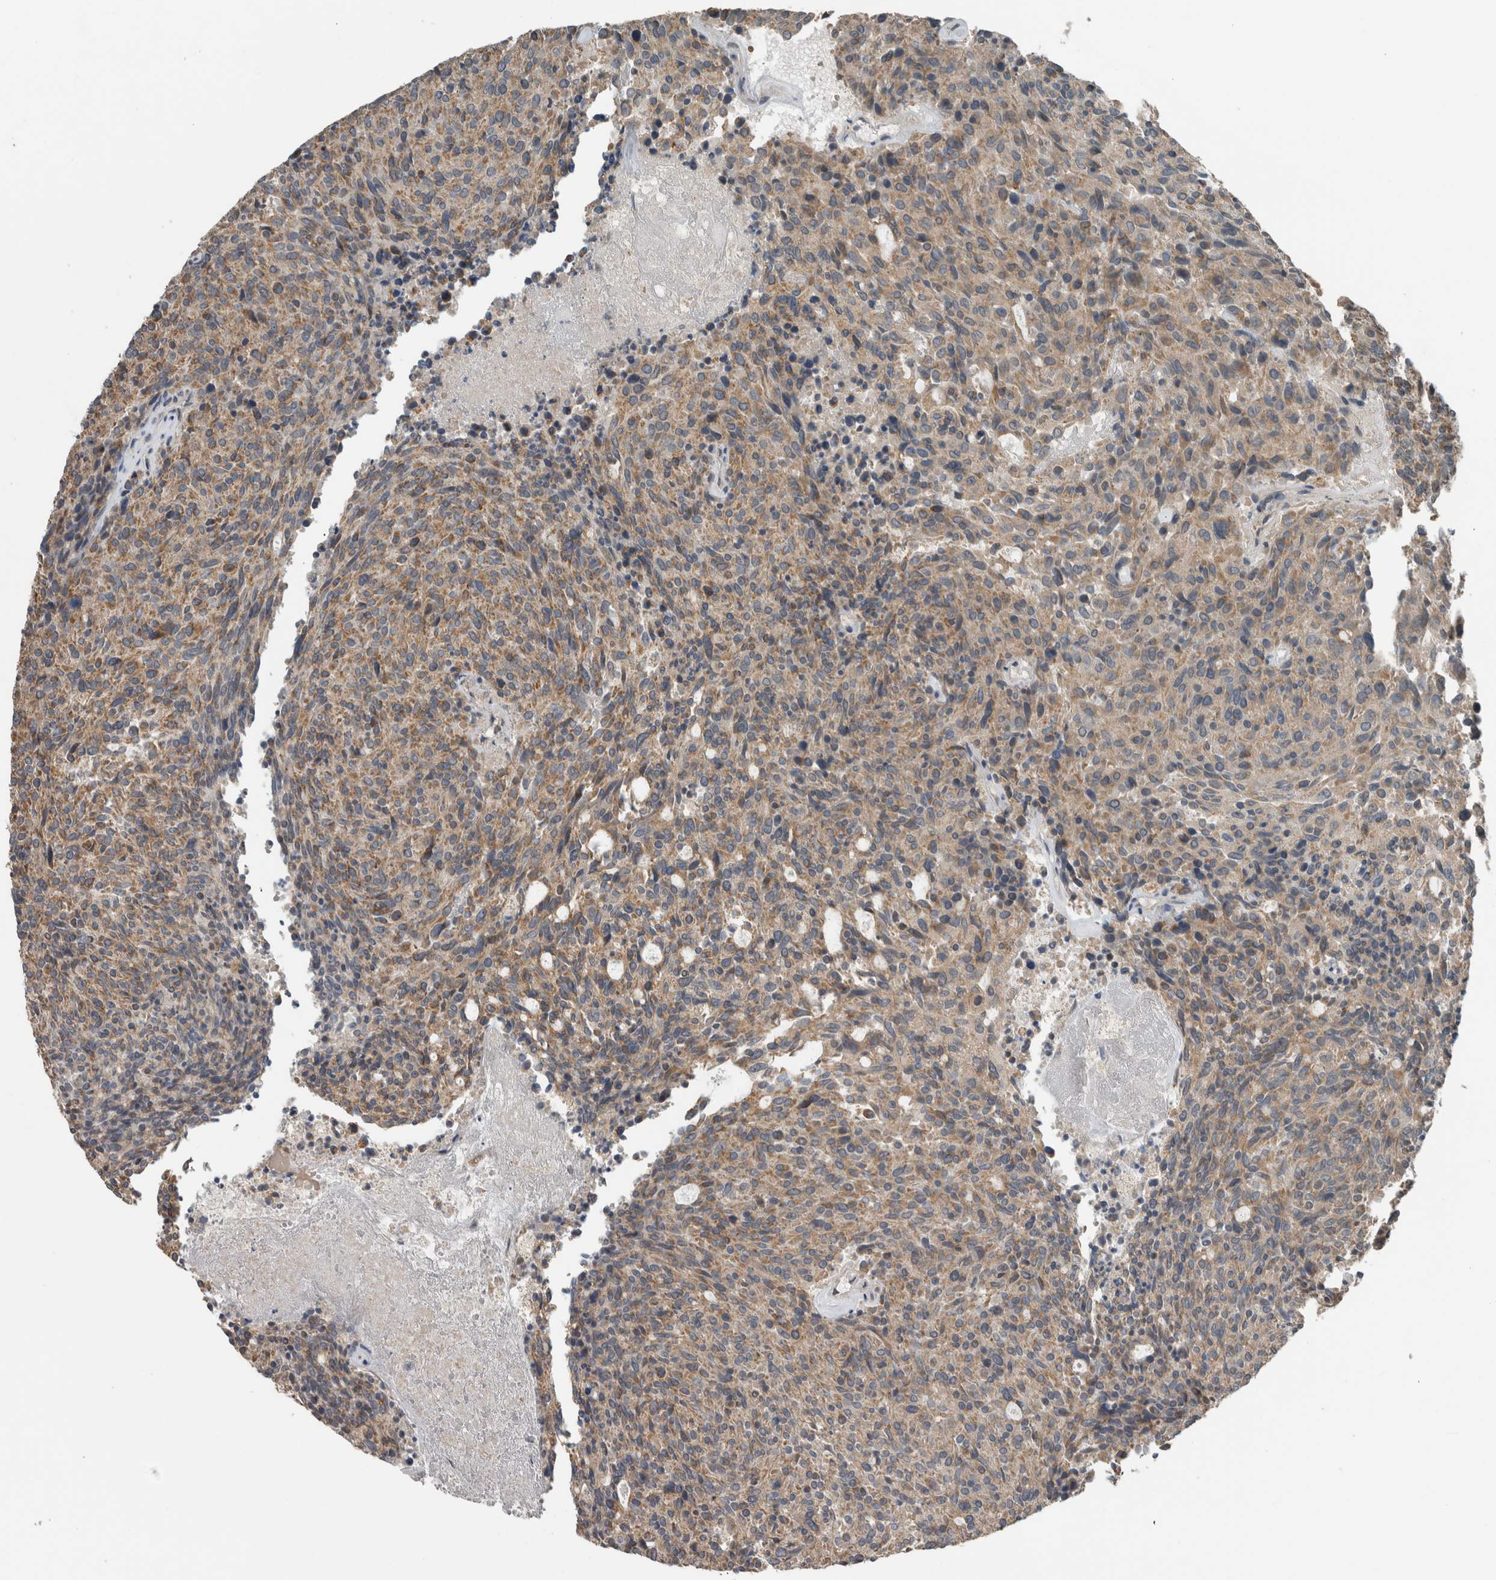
{"staining": {"intensity": "moderate", "quantity": ">75%", "location": "cytoplasmic/membranous"}, "tissue": "carcinoid", "cell_type": "Tumor cells", "image_type": "cancer", "snomed": [{"axis": "morphology", "description": "Carcinoid, malignant, NOS"}, {"axis": "topography", "description": "Pancreas"}], "caption": "DAB immunohistochemical staining of human carcinoid displays moderate cytoplasmic/membranous protein expression in about >75% of tumor cells. (IHC, brightfield microscopy, high magnification).", "gene": "ARMC1", "patient": {"sex": "female", "age": 54}}